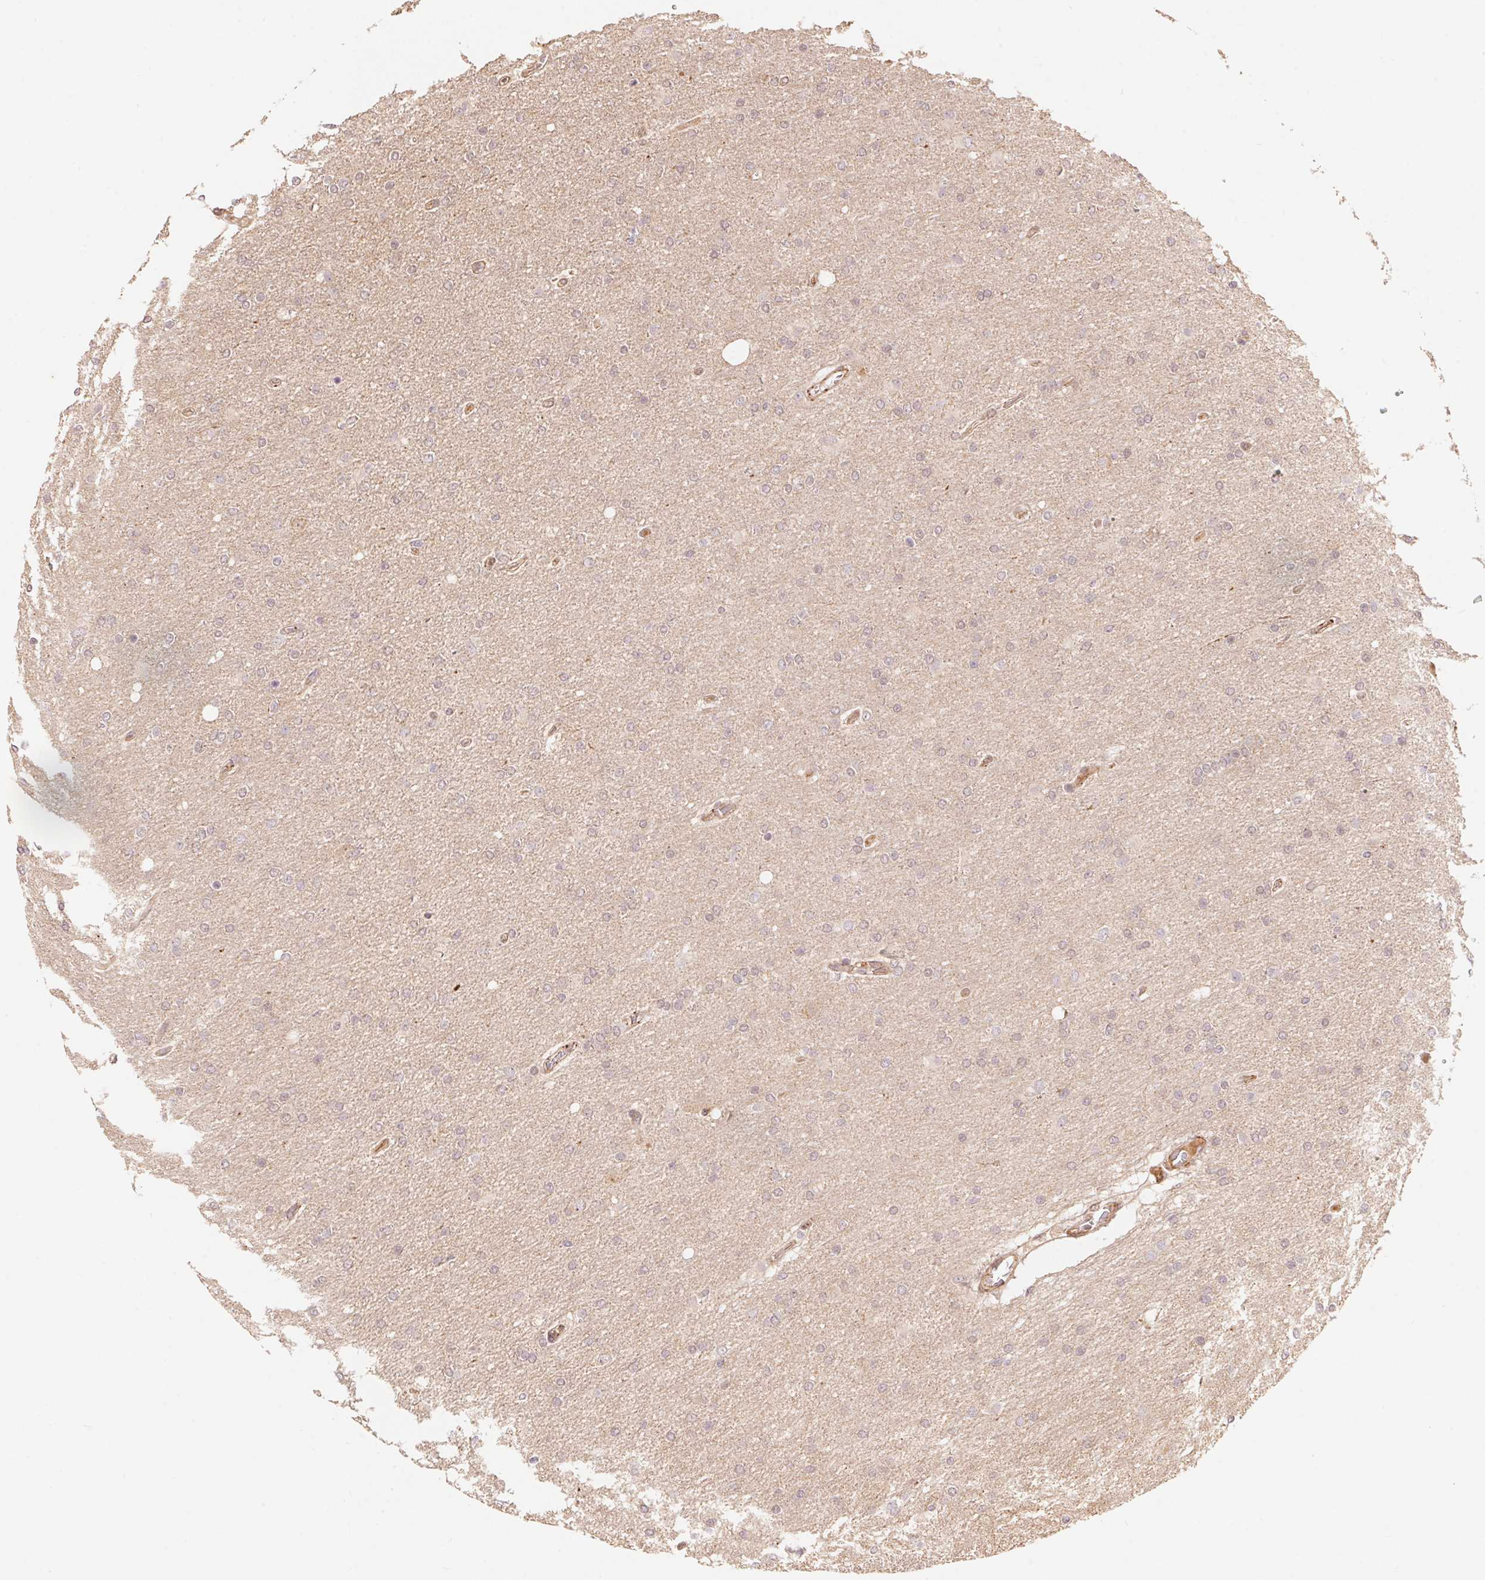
{"staining": {"intensity": "negative", "quantity": "none", "location": "none"}, "tissue": "glioma", "cell_type": "Tumor cells", "image_type": "cancer", "snomed": [{"axis": "morphology", "description": "Glioma, malignant, High grade"}, {"axis": "topography", "description": "Cerebral cortex"}], "caption": "A high-resolution photomicrograph shows IHC staining of malignant glioma (high-grade), which displays no significant staining in tumor cells. (Stains: DAB (3,3'-diaminobenzidine) immunohistochemistry (IHC) with hematoxylin counter stain, Microscopy: brightfield microscopy at high magnification).", "gene": "TNIP2", "patient": {"sex": "male", "age": 70}}